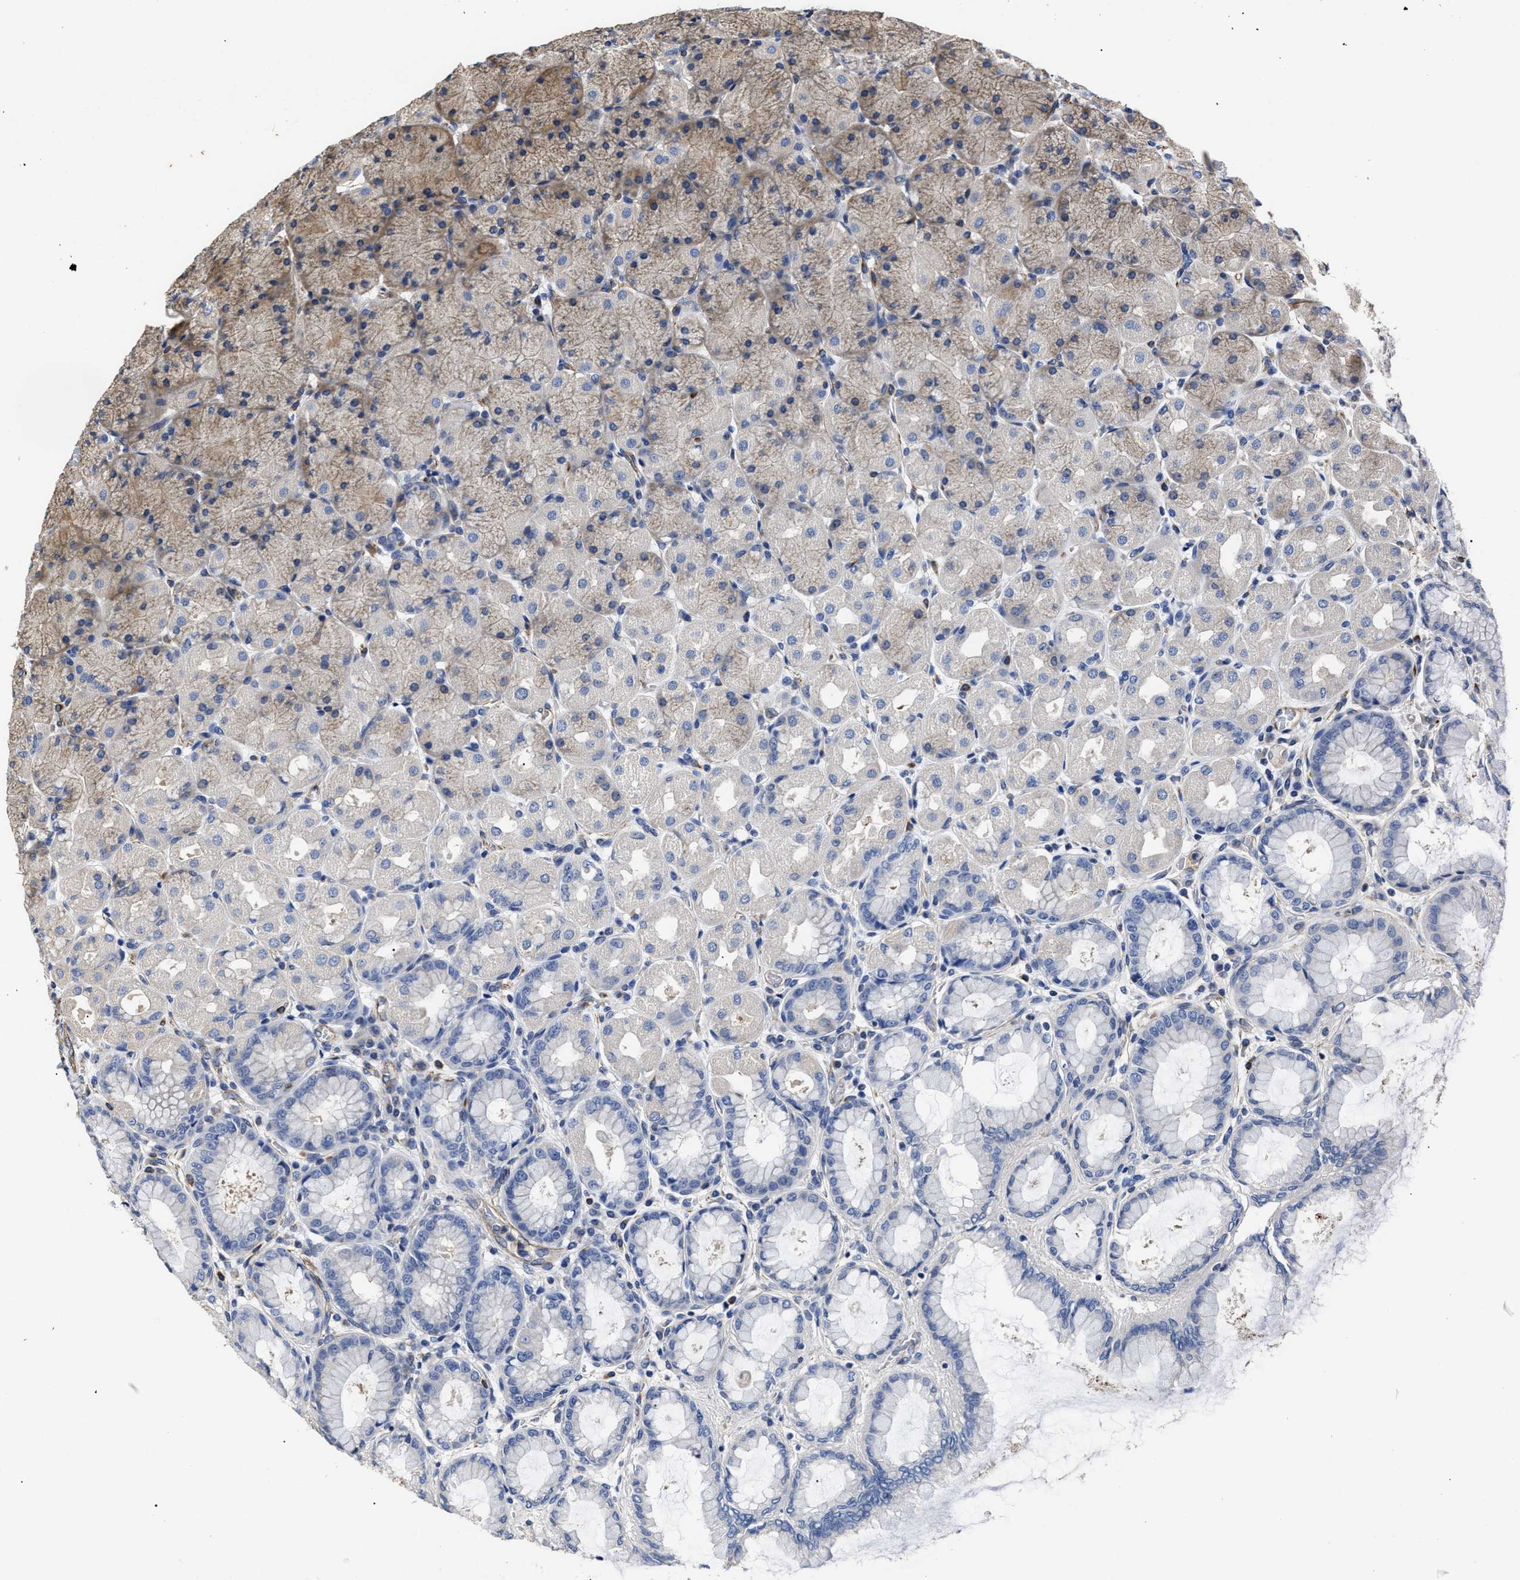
{"staining": {"intensity": "weak", "quantity": "<25%", "location": "cytoplasmic/membranous"}, "tissue": "stomach", "cell_type": "Glandular cells", "image_type": "normal", "snomed": [{"axis": "morphology", "description": "Normal tissue, NOS"}, {"axis": "topography", "description": "Stomach, upper"}], "caption": "This is a histopathology image of immunohistochemistry (IHC) staining of unremarkable stomach, which shows no expression in glandular cells.", "gene": "TSPAN33", "patient": {"sex": "female", "age": 56}}